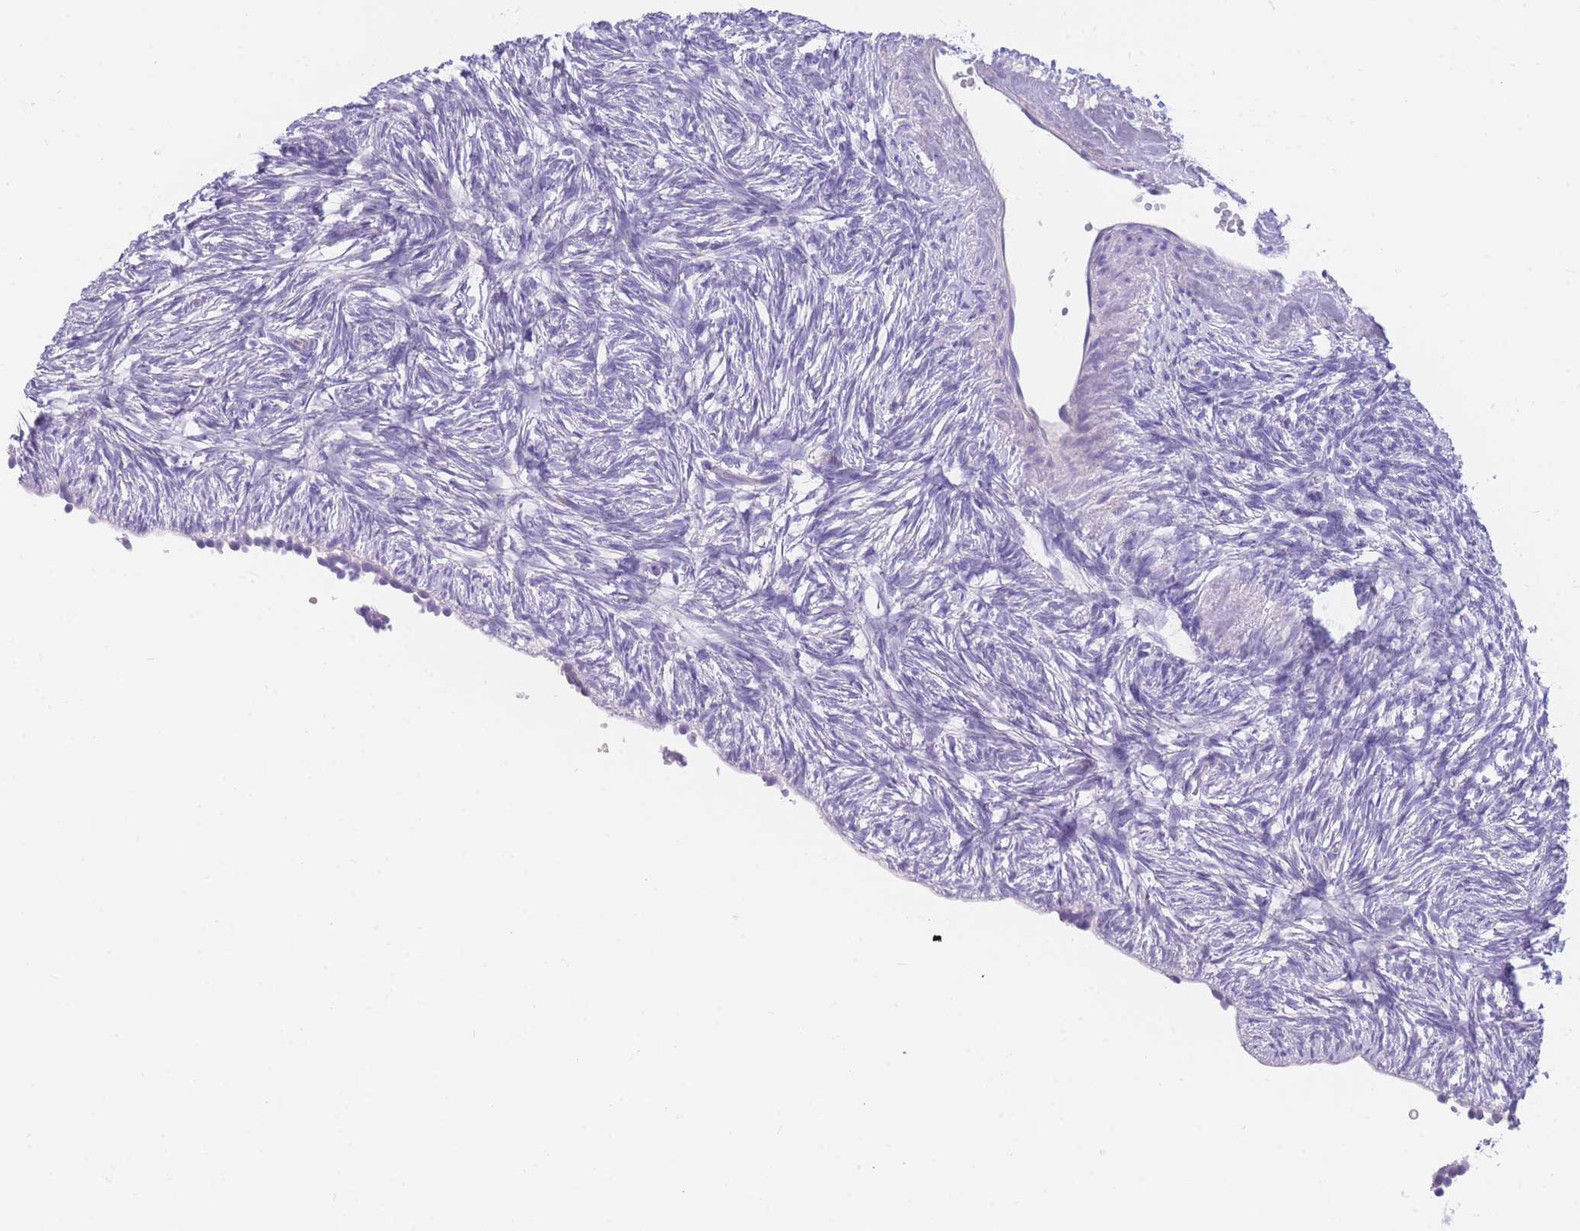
{"staining": {"intensity": "negative", "quantity": "none", "location": "none"}, "tissue": "ovary", "cell_type": "Ovarian stroma cells", "image_type": "normal", "snomed": [{"axis": "morphology", "description": "Normal tissue, NOS"}, {"axis": "topography", "description": "Ovary"}], "caption": "High power microscopy micrograph of an immunohistochemistry (IHC) micrograph of unremarkable ovary, revealing no significant positivity in ovarian stroma cells.", "gene": "DHRS11", "patient": {"sex": "female", "age": 51}}